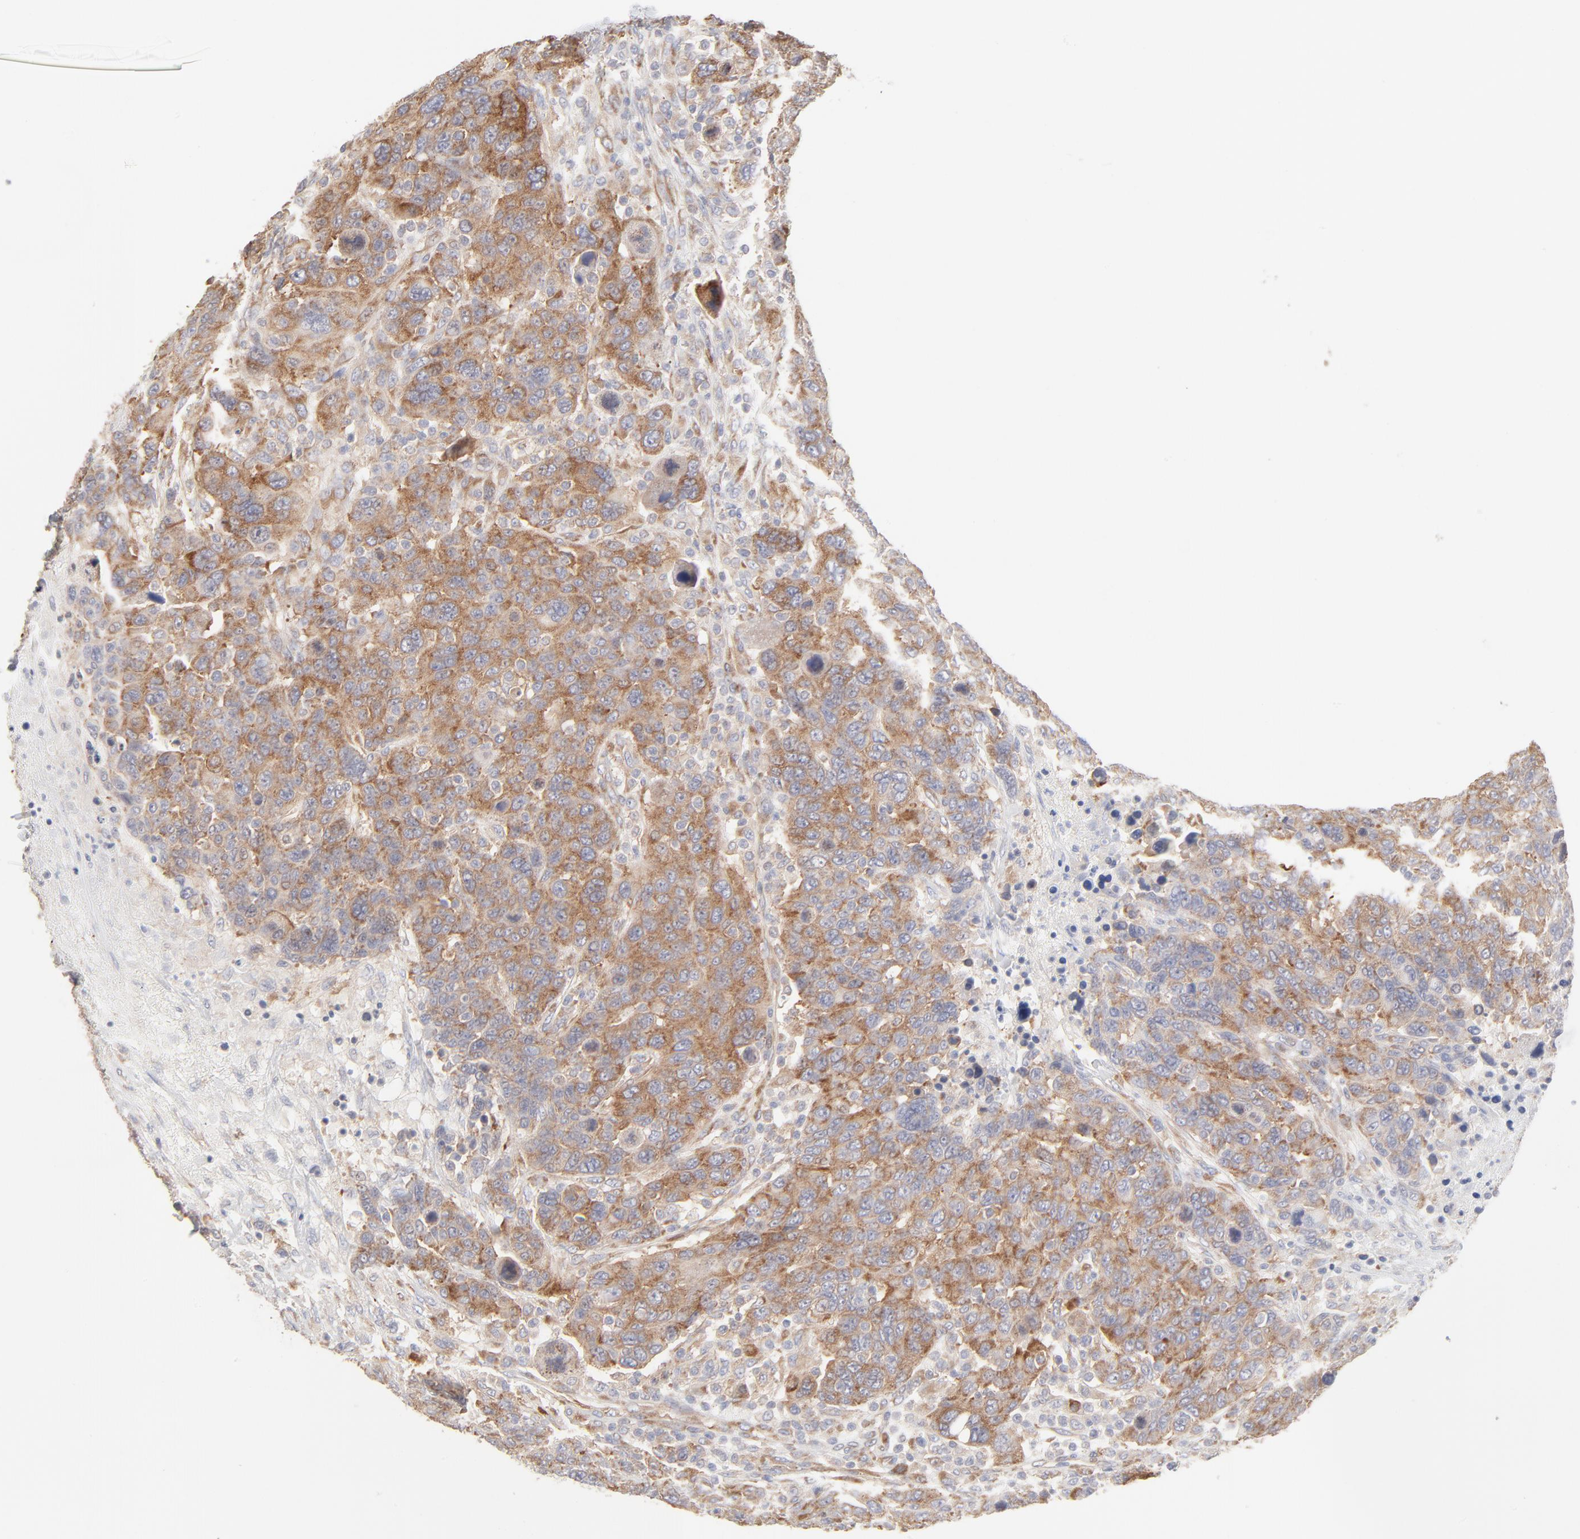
{"staining": {"intensity": "moderate", "quantity": ">75%", "location": "cytoplasmic/membranous"}, "tissue": "breast cancer", "cell_type": "Tumor cells", "image_type": "cancer", "snomed": [{"axis": "morphology", "description": "Duct carcinoma"}, {"axis": "topography", "description": "Breast"}], "caption": "There is medium levels of moderate cytoplasmic/membranous staining in tumor cells of breast infiltrating ductal carcinoma, as demonstrated by immunohistochemical staining (brown color).", "gene": "RPS21", "patient": {"sex": "female", "age": 37}}